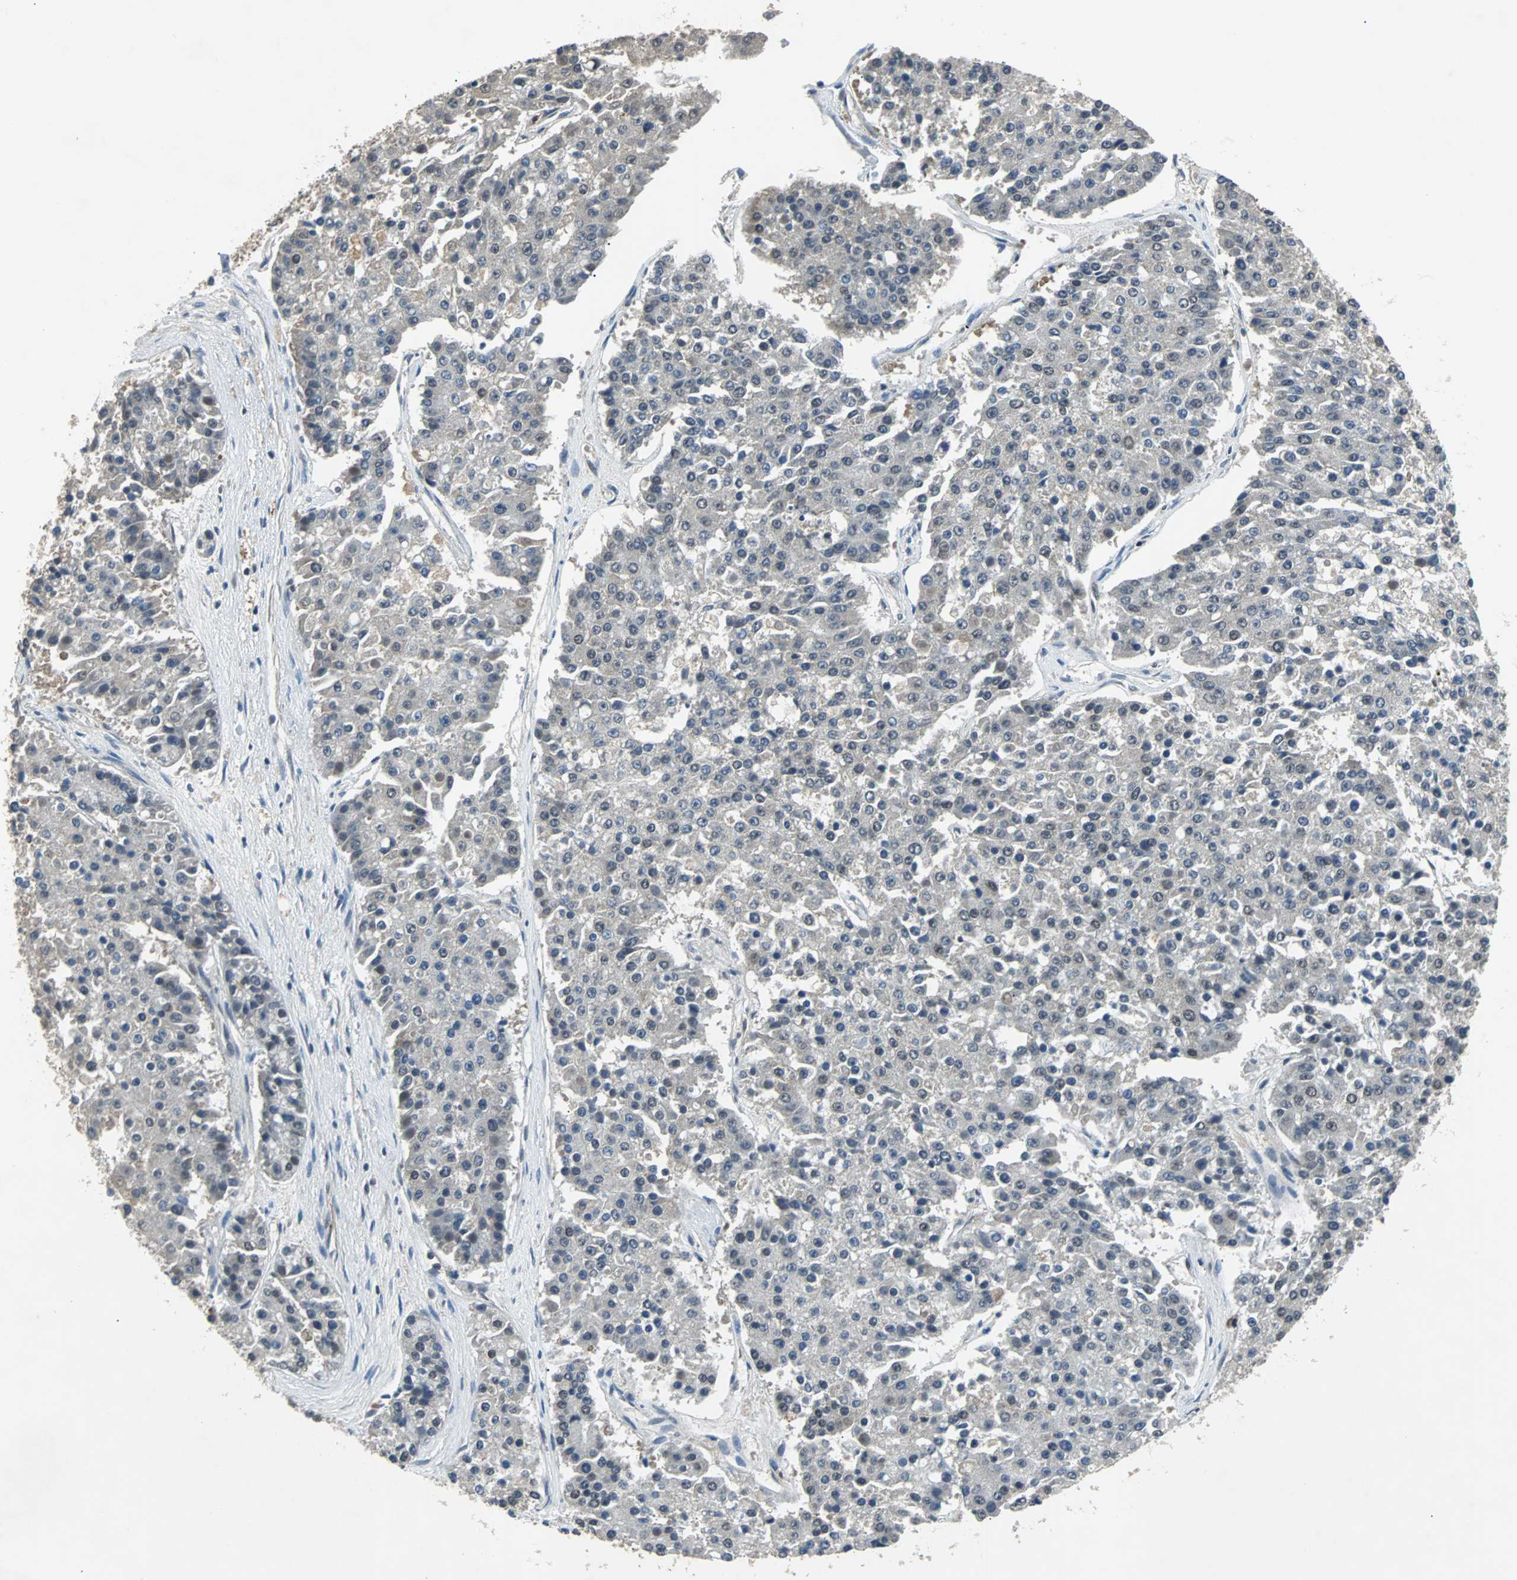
{"staining": {"intensity": "negative", "quantity": "none", "location": "none"}, "tissue": "pancreatic cancer", "cell_type": "Tumor cells", "image_type": "cancer", "snomed": [{"axis": "morphology", "description": "Adenocarcinoma, NOS"}, {"axis": "topography", "description": "Pancreas"}], "caption": "Histopathology image shows no significant protein positivity in tumor cells of pancreatic cancer.", "gene": "PHC1", "patient": {"sex": "male", "age": 50}}